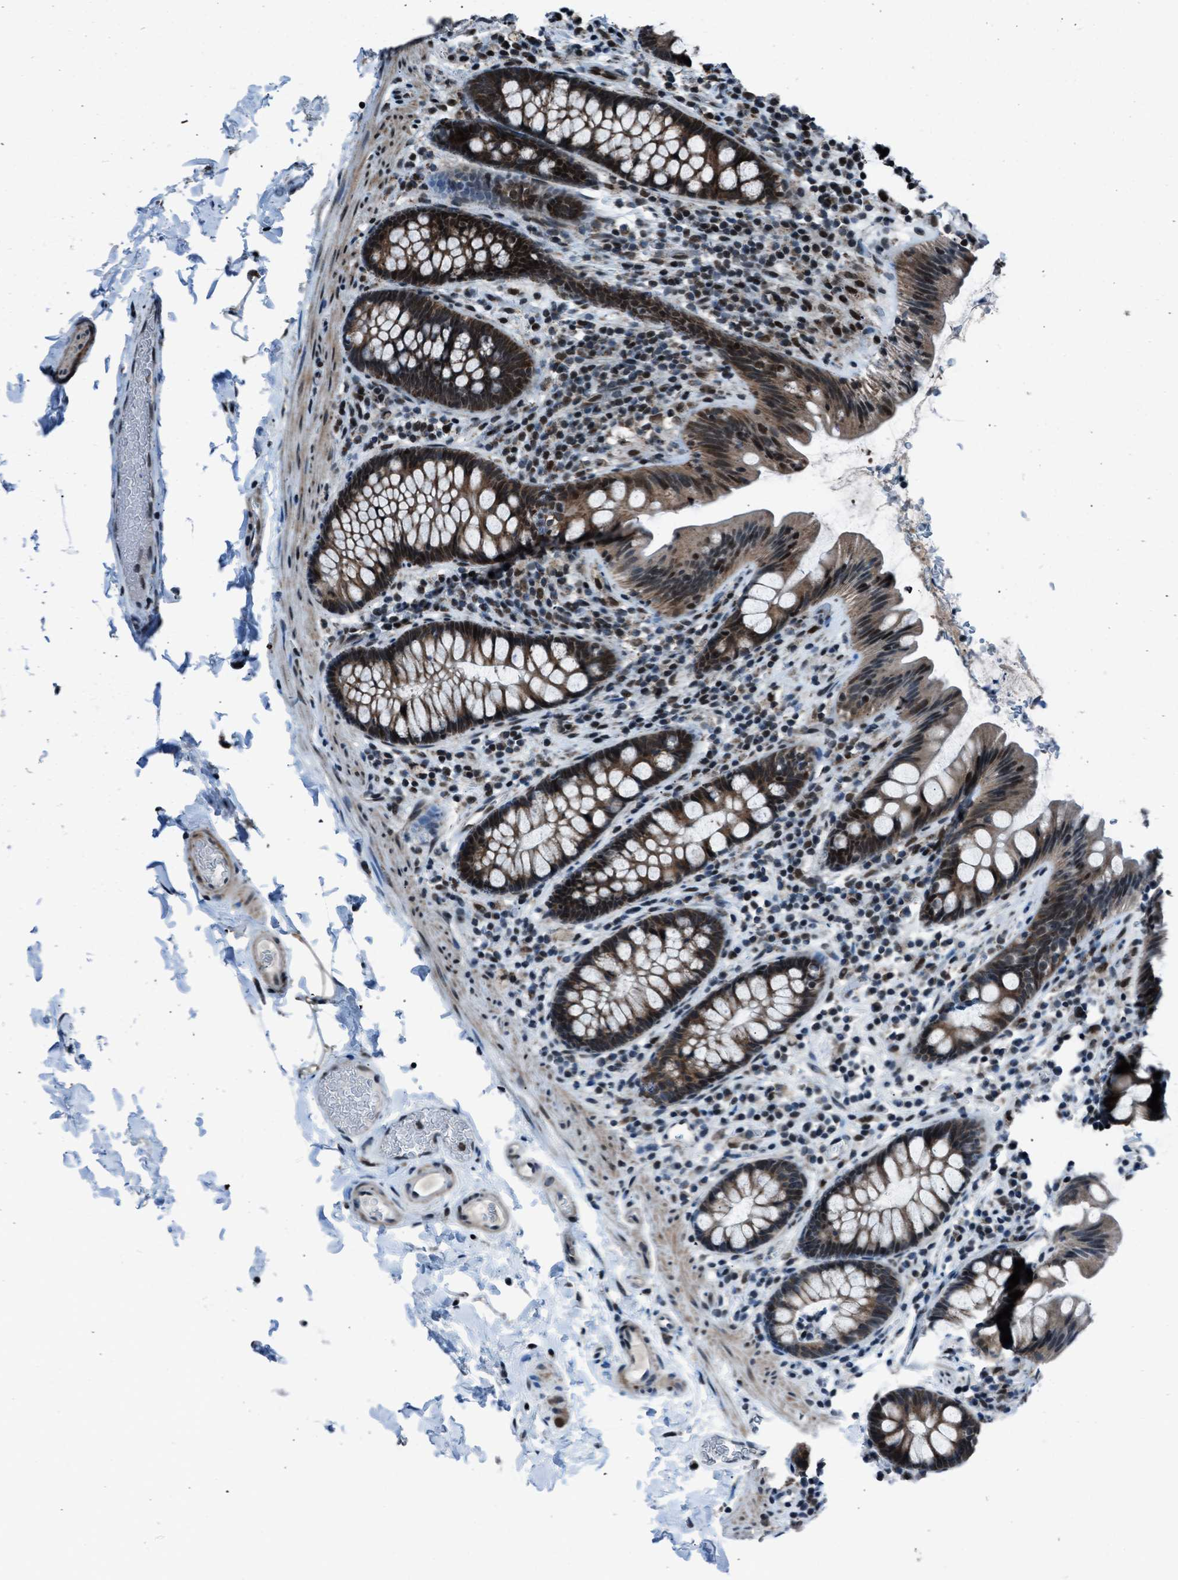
{"staining": {"intensity": "strong", "quantity": ">75%", "location": "cytoplasmic/membranous,nuclear"}, "tissue": "colon", "cell_type": "Endothelial cells", "image_type": "normal", "snomed": [{"axis": "morphology", "description": "Normal tissue, NOS"}, {"axis": "topography", "description": "Colon"}], "caption": "Endothelial cells reveal high levels of strong cytoplasmic/membranous,nuclear positivity in approximately >75% of cells in unremarkable human colon.", "gene": "MORC3", "patient": {"sex": "female", "age": 80}}